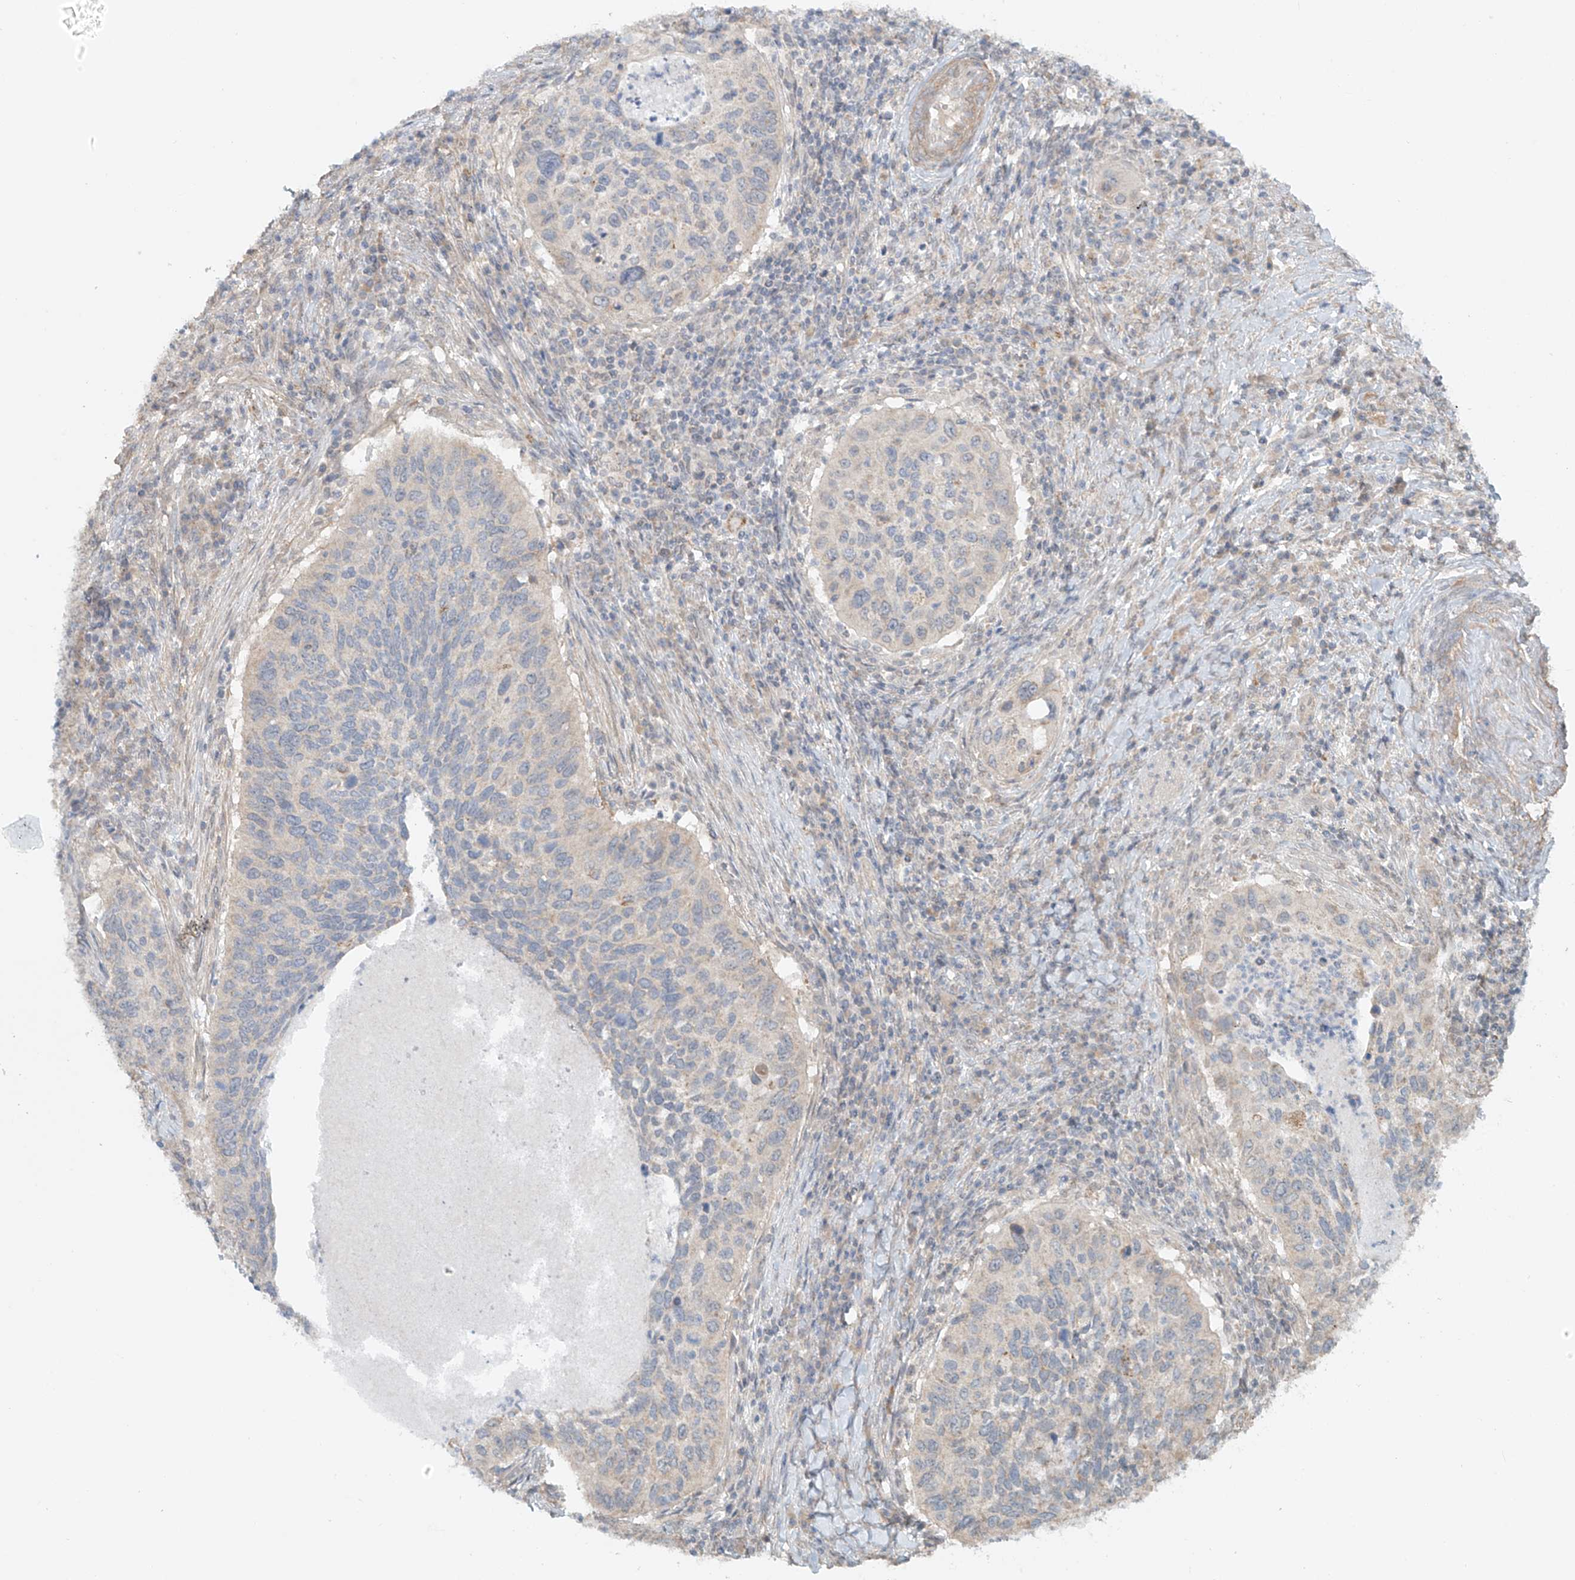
{"staining": {"intensity": "negative", "quantity": "none", "location": "none"}, "tissue": "cervical cancer", "cell_type": "Tumor cells", "image_type": "cancer", "snomed": [{"axis": "morphology", "description": "Squamous cell carcinoma, NOS"}, {"axis": "topography", "description": "Cervix"}], "caption": "There is no significant staining in tumor cells of cervical cancer (squamous cell carcinoma).", "gene": "ABCD1", "patient": {"sex": "female", "age": 38}}